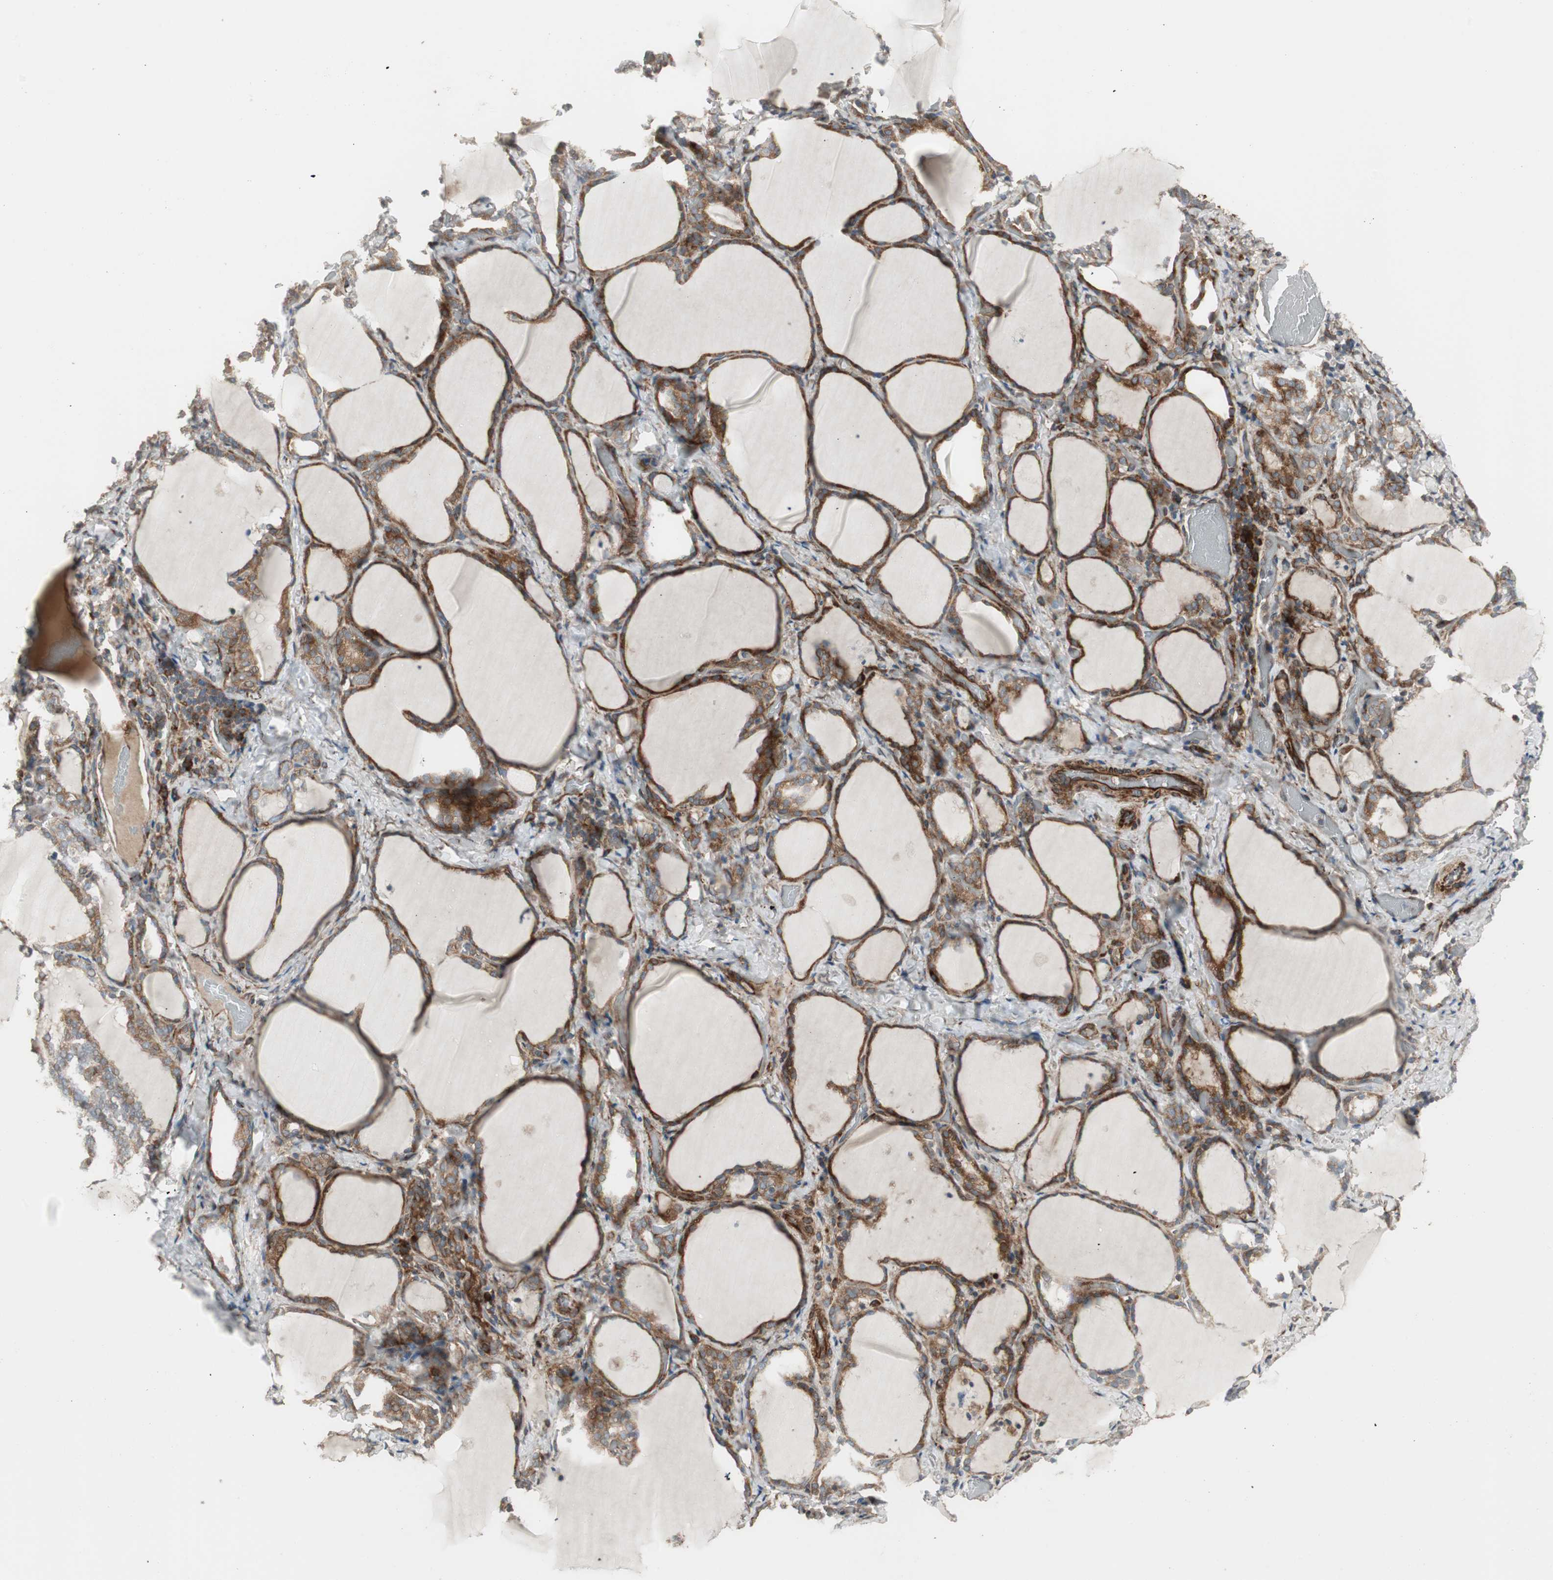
{"staining": {"intensity": "strong", "quantity": ">75%", "location": "cytoplasmic/membranous"}, "tissue": "thyroid gland", "cell_type": "Glandular cells", "image_type": "normal", "snomed": [{"axis": "morphology", "description": "Normal tissue, NOS"}, {"axis": "morphology", "description": "Papillary adenocarcinoma, NOS"}, {"axis": "topography", "description": "Thyroid gland"}], "caption": "Strong cytoplasmic/membranous protein positivity is appreciated in approximately >75% of glandular cells in thyroid gland. (DAB IHC, brown staining for protein, blue staining for nuclei).", "gene": "PPP2R5E", "patient": {"sex": "female", "age": 30}}